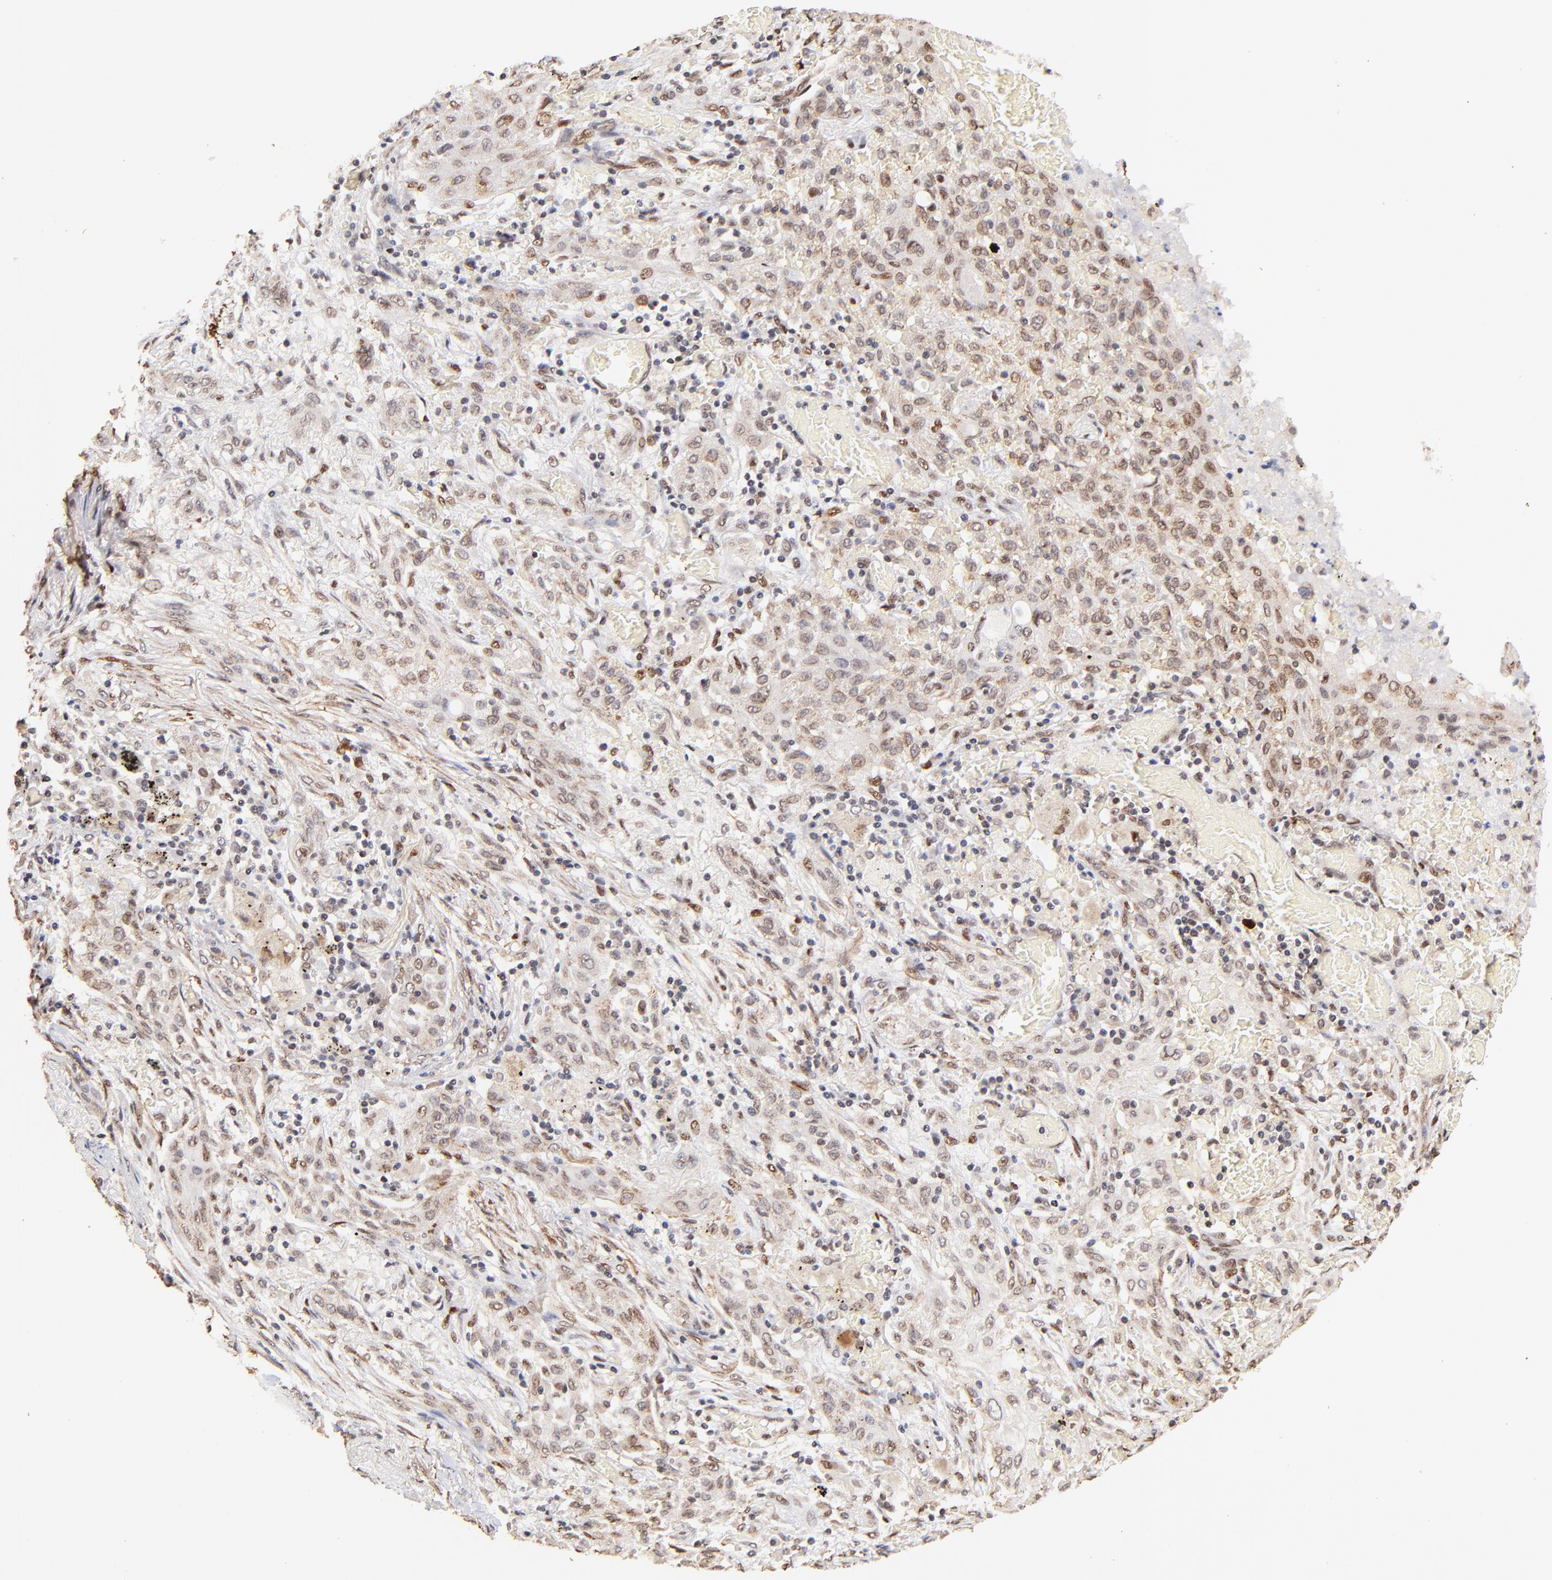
{"staining": {"intensity": "weak", "quantity": "25%-75%", "location": "cytoplasmic/membranous,nuclear"}, "tissue": "lung cancer", "cell_type": "Tumor cells", "image_type": "cancer", "snomed": [{"axis": "morphology", "description": "Squamous cell carcinoma, NOS"}, {"axis": "topography", "description": "Lung"}], "caption": "The photomicrograph shows a brown stain indicating the presence of a protein in the cytoplasmic/membranous and nuclear of tumor cells in squamous cell carcinoma (lung). The protein of interest is shown in brown color, while the nuclei are stained blue.", "gene": "ZFP92", "patient": {"sex": "female", "age": 47}}